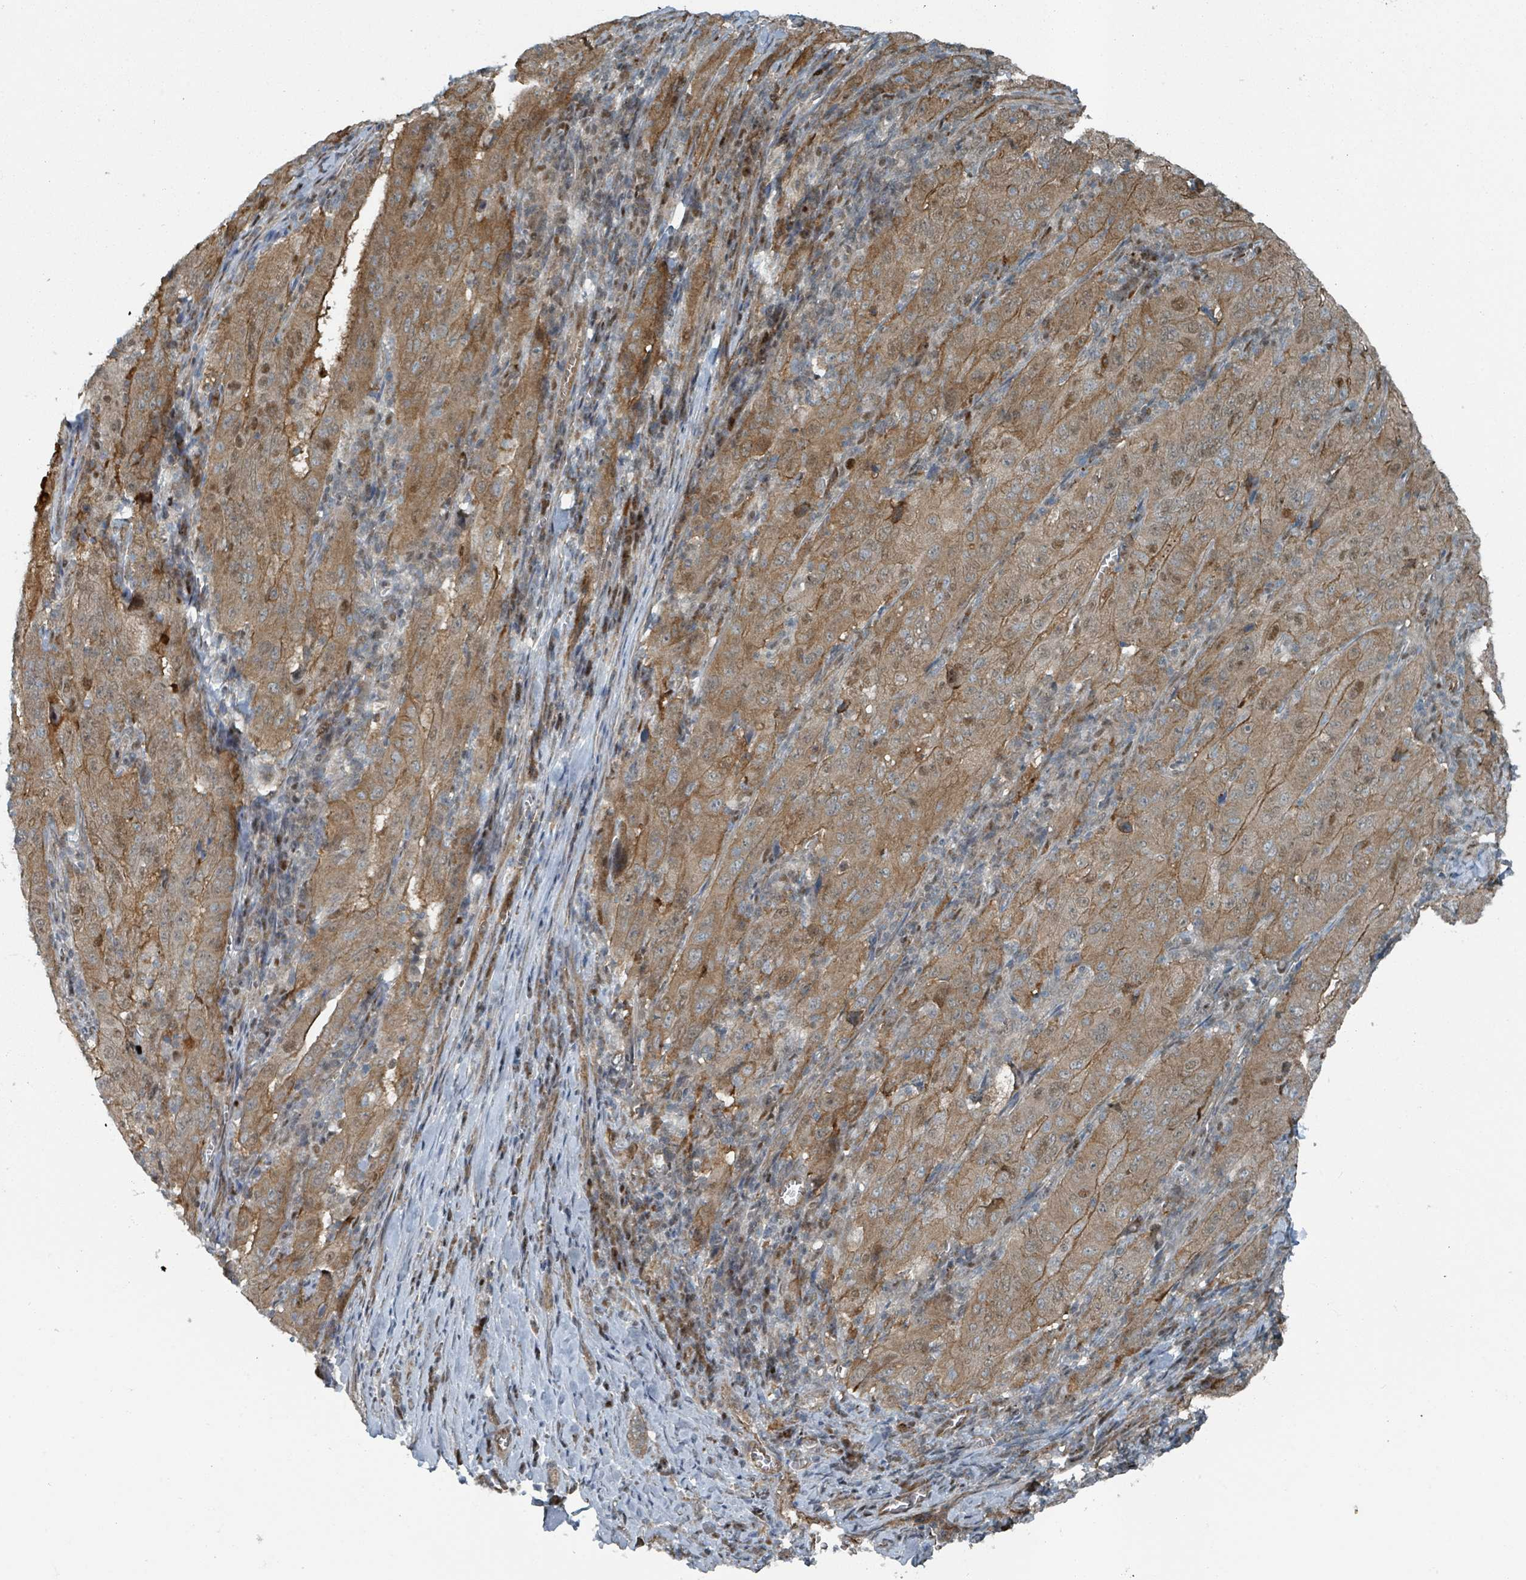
{"staining": {"intensity": "moderate", "quantity": ">75%", "location": "cytoplasmic/membranous"}, "tissue": "pancreatic cancer", "cell_type": "Tumor cells", "image_type": "cancer", "snomed": [{"axis": "morphology", "description": "Adenocarcinoma, NOS"}, {"axis": "topography", "description": "Pancreas"}], "caption": "A high-resolution micrograph shows IHC staining of pancreatic cancer (adenocarcinoma), which demonstrates moderate cytoplasmic/membranous staining in about >75% of tumor cells.", "gene": "RHPN2", "patient": {"sex": "male", "age": 63}}